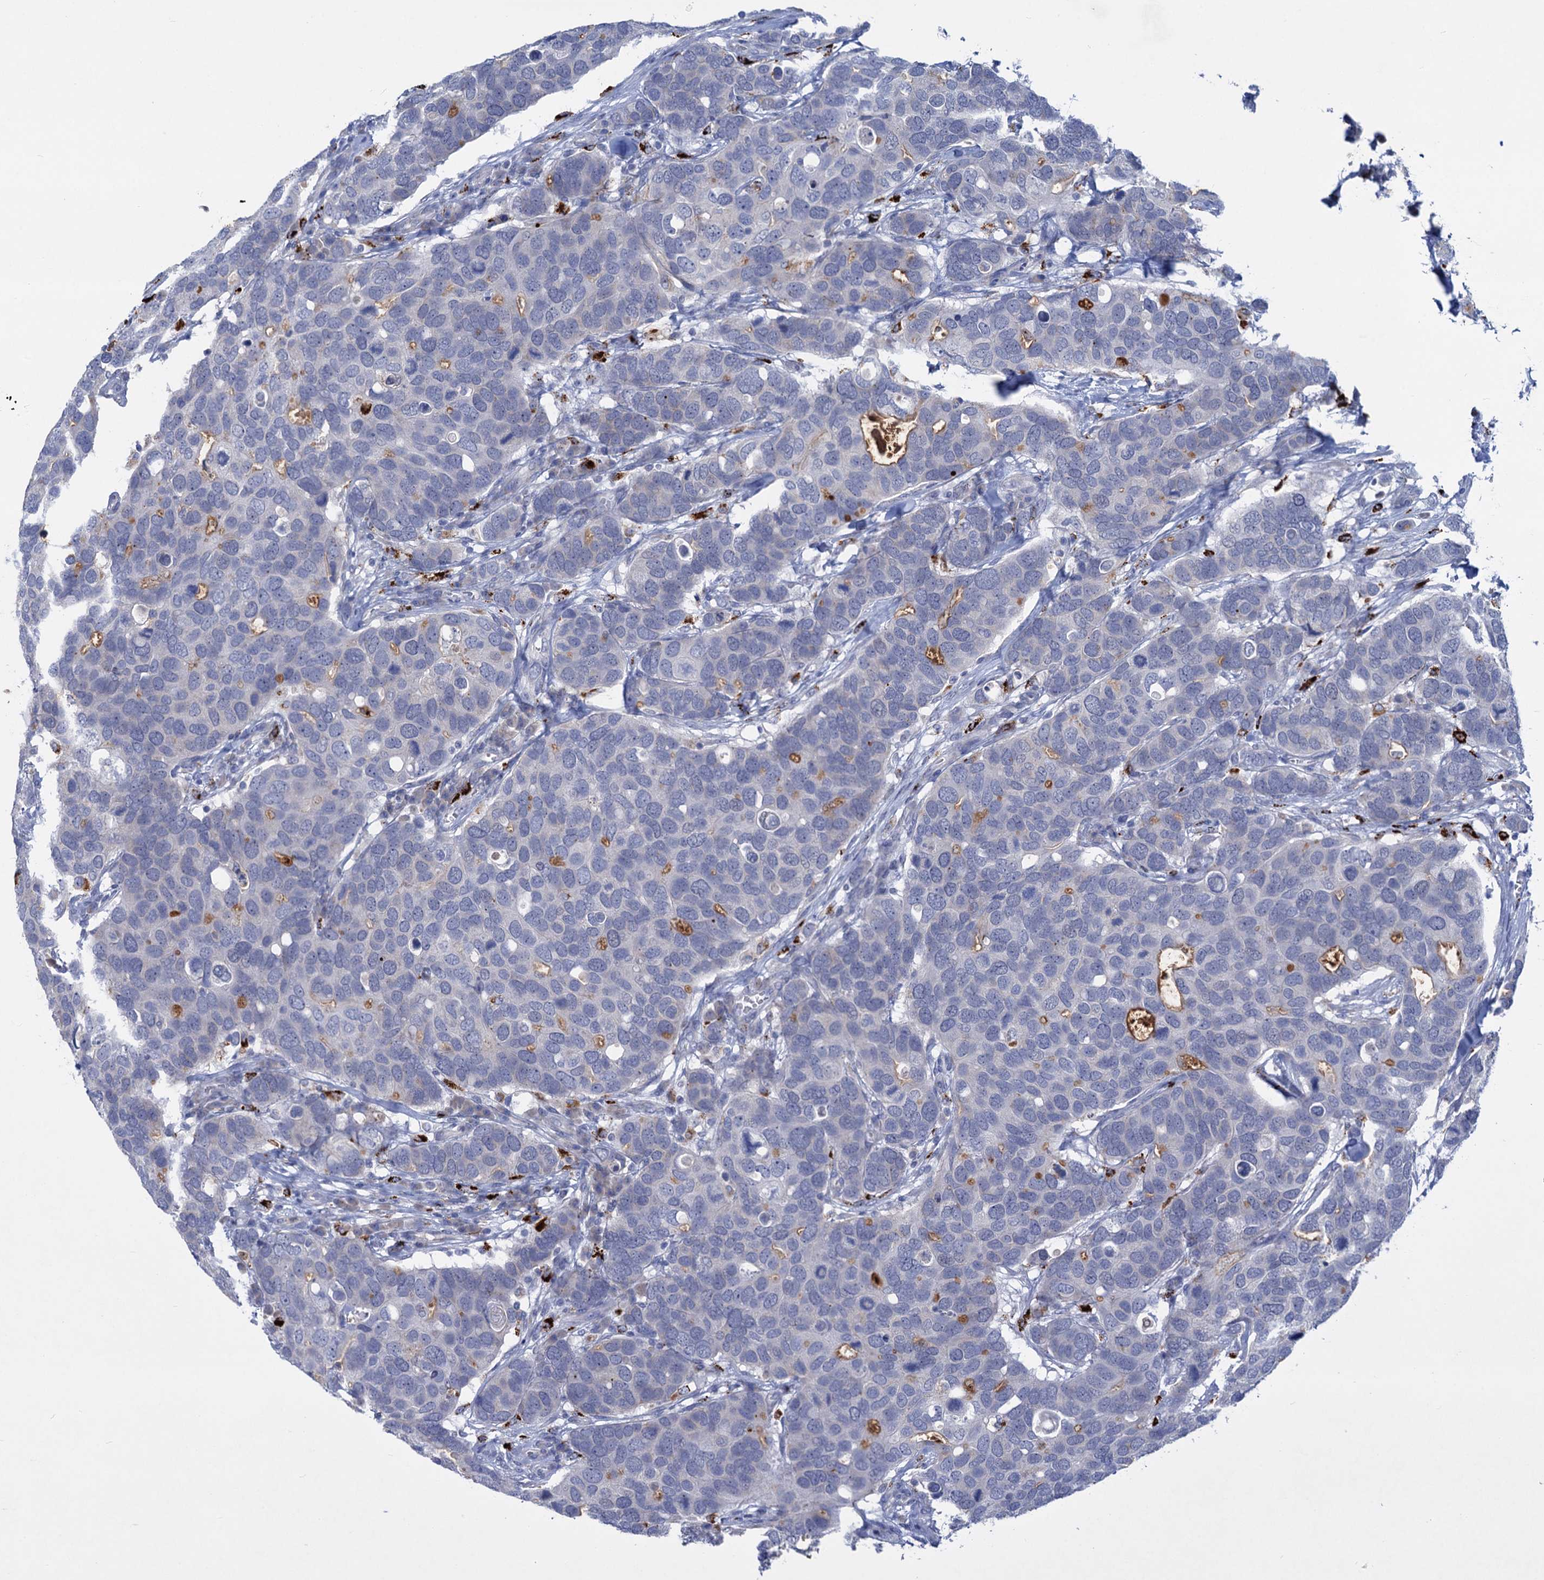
{"staining": {"intensity": "negative", "quantity": "none", "location": "none"}, "tissue": "breast cancer", "cell_type": "Tumor cells", "image_type": "cancer", "snomed": [{"axis": "morphology", "description": "Duct carcinoma"}, {"axis": "topography", "description": "Breast"}], "caption": "Immunohistochemistry of human breast intraductal carcinoma reveals no staining in tumor cells.", "gene": "ANKS3", "patient": {"sex": "female", "age": 83}}